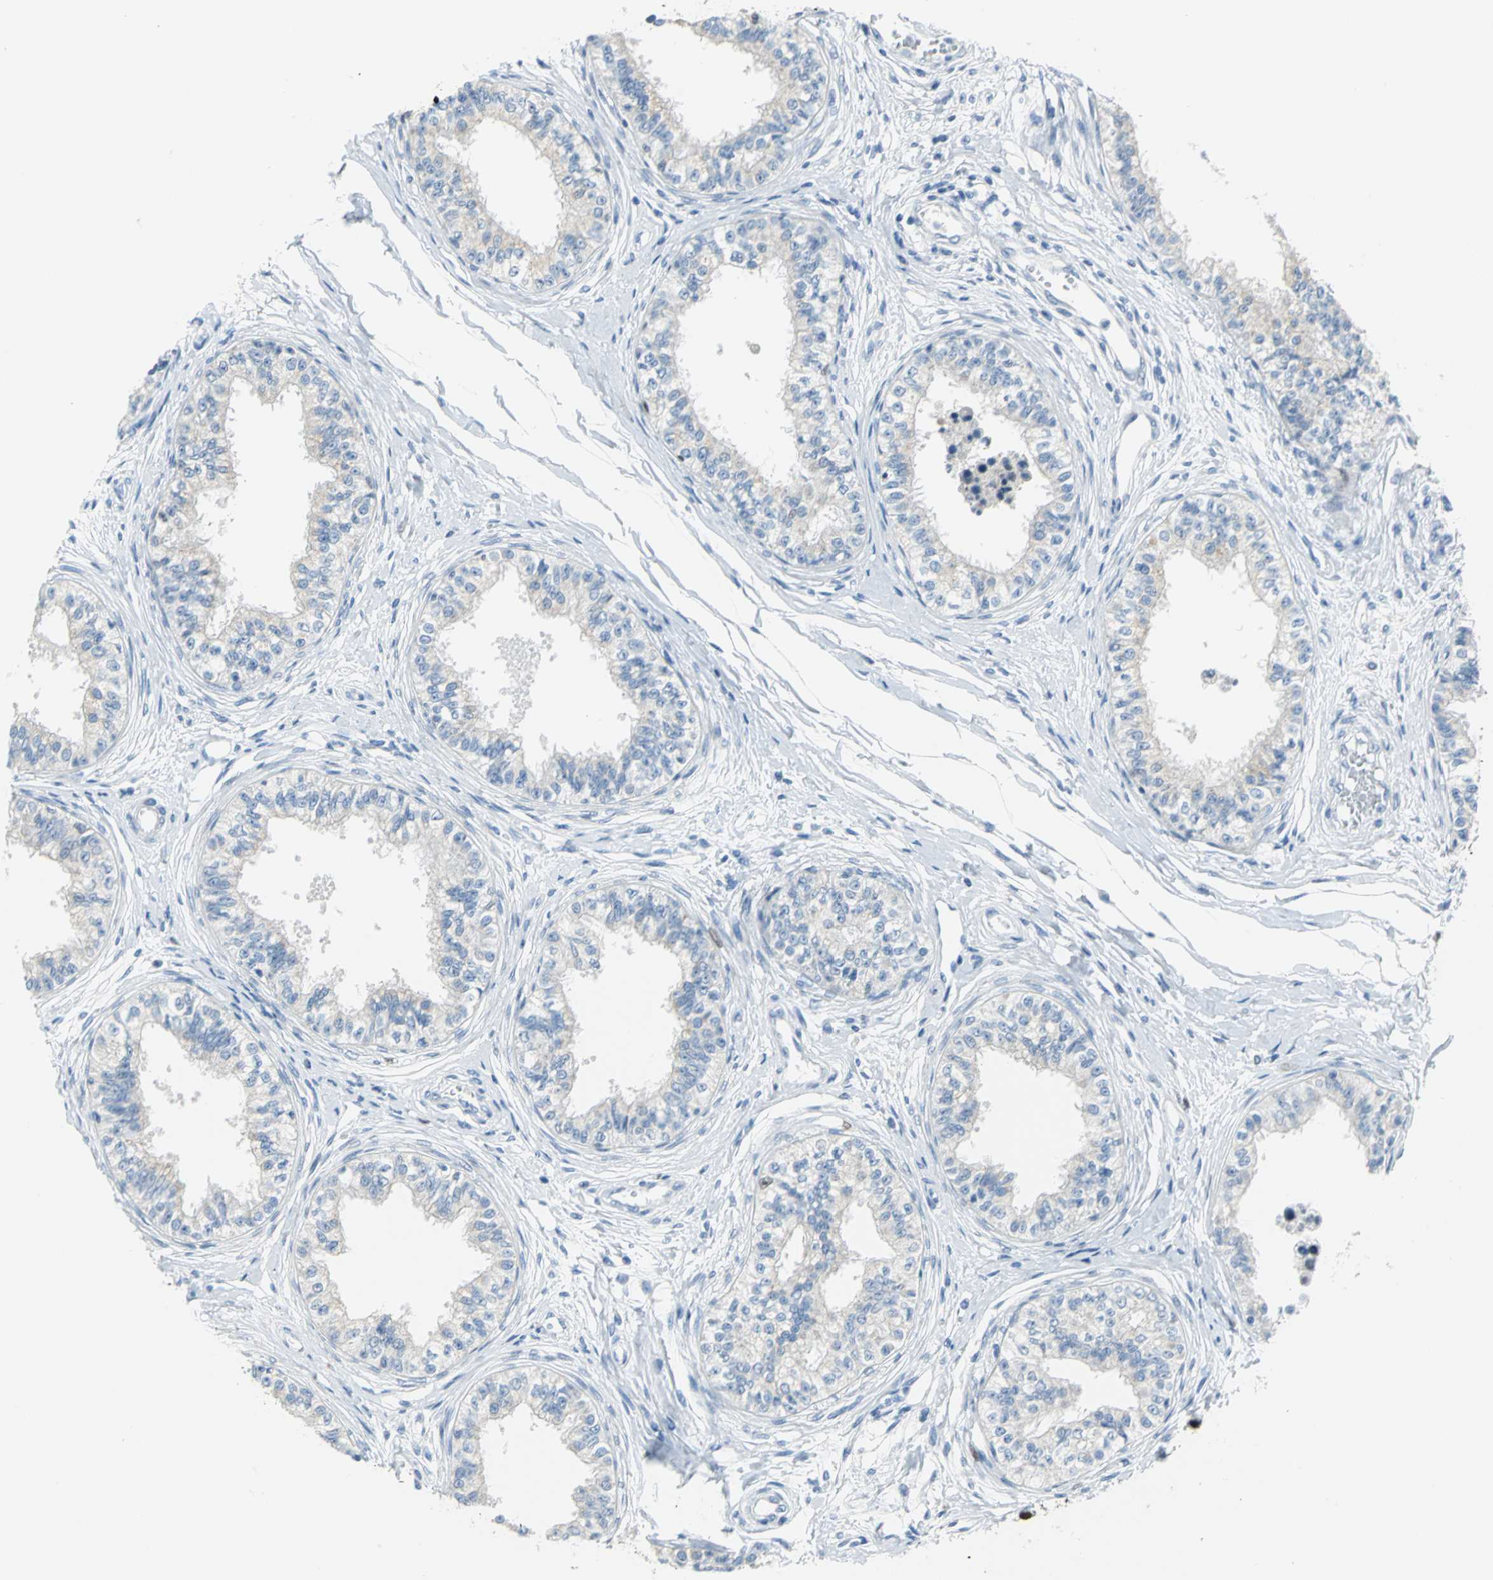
{"staining": {"intensity": "strong", "quantity": "<25%", "location": "cytoplasmic/membranous,nuclear"}, "tissue": "epididymis", "cell_type": "Glandular cells", "image_type": "normal", "snomed": [{"axis": "morphology", "description": "Normal tissue, NOS"}, {"axis": "morphology", "description": "Adenocarcinoma, metastatic, NOS"}, {"axis": "topography", "description": "Testis"}, {"axis": "topography", "description": "Epididymis"}], "caption": "Human epididymis stained for a protein (brown) shows strong cytoplasmic/membranous,nuclear positive staining in approximately <25% of glandular cells.", "gene": "MCM4", "patient": {"sex": "male", "age": 26}}